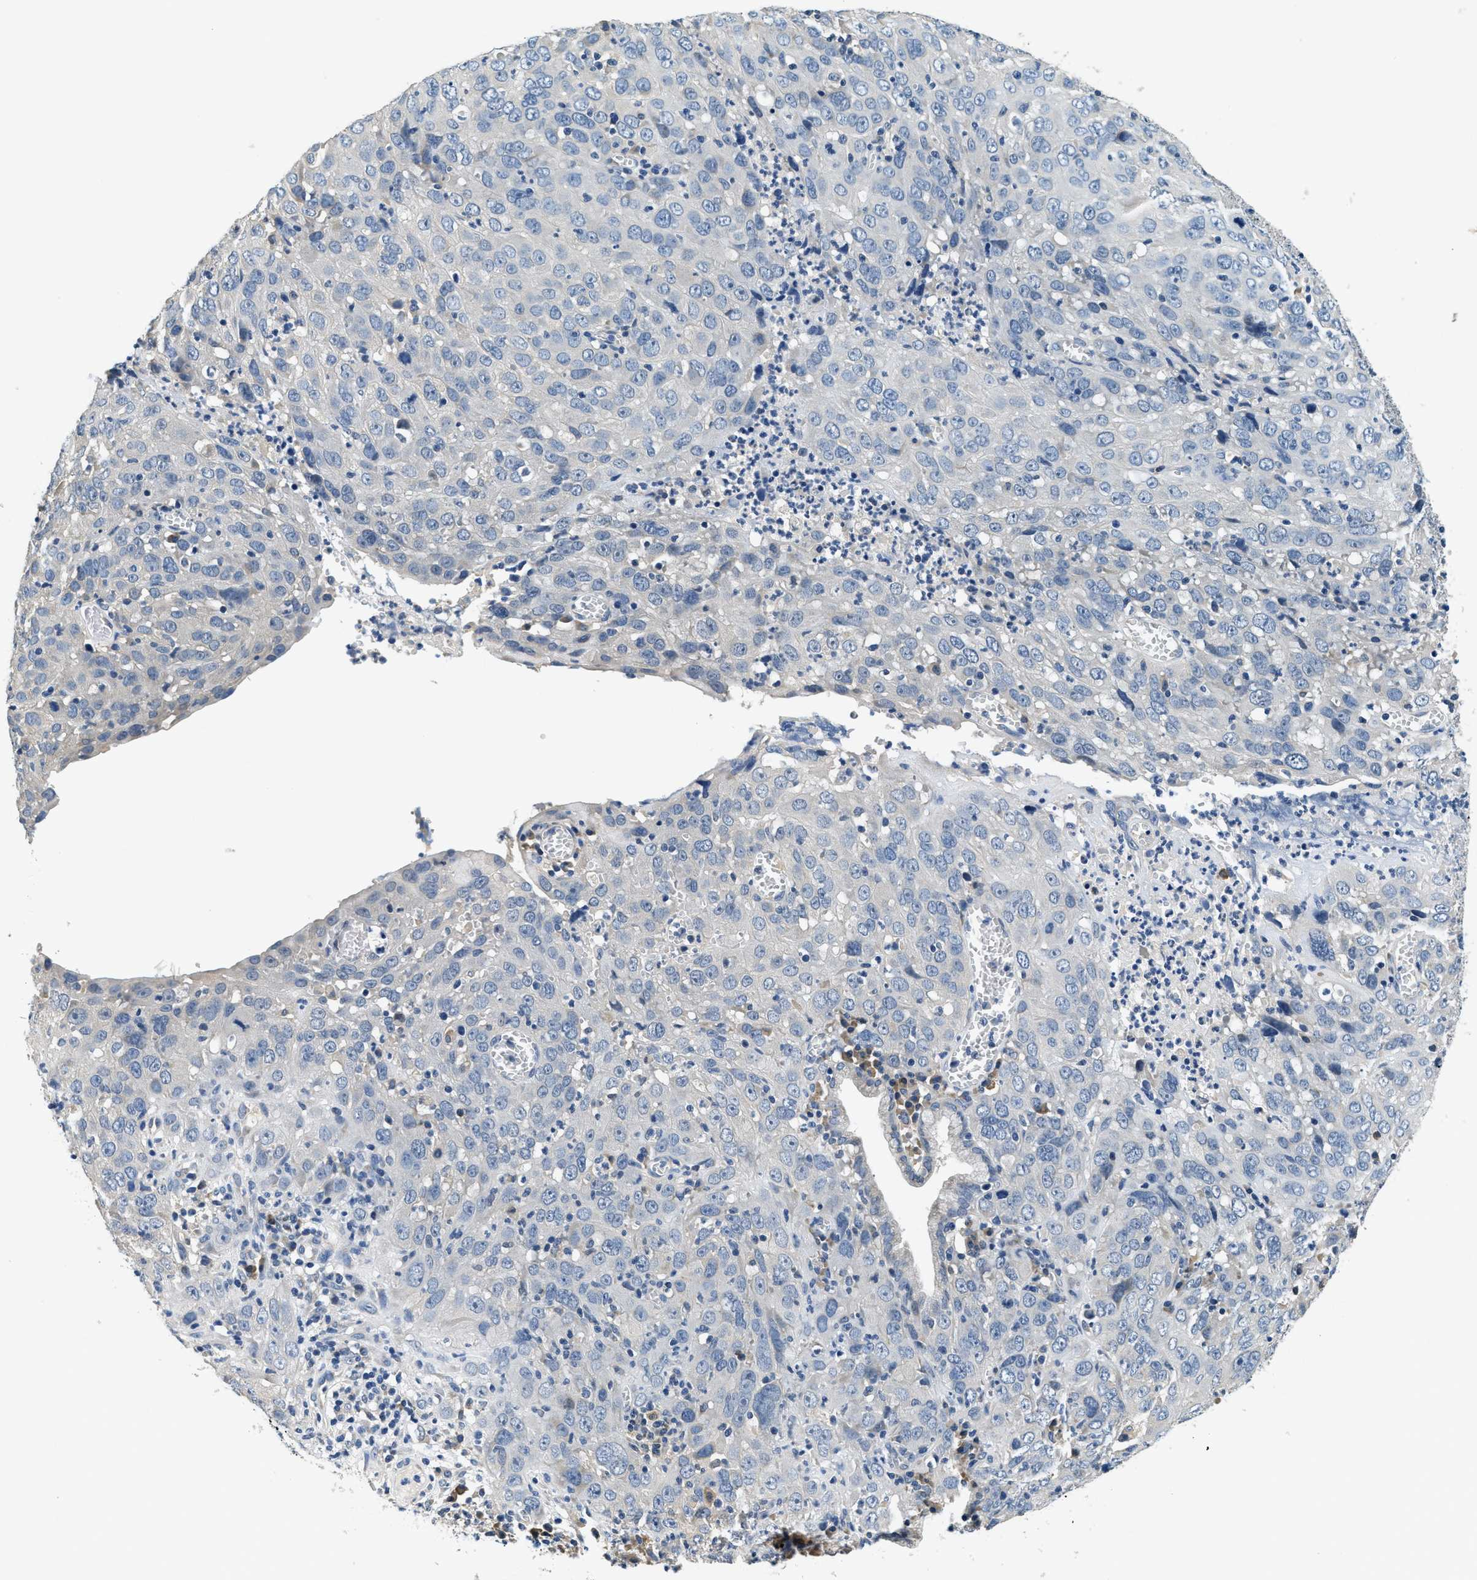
{"staining": {"intensity": "negative", "quantity": "none", "location": "none"}, "tissue": "cervical cancer", "cell_type": "Tumor cells", "image_type": "cancer", "snomed": [{"axis": "morphology", "description": "Squamous cell carcinoma, NOS"}, {"axis": "topography", "description": "Cervix"}], "caption": "Cervical cancer (squamous cell carcinoma) was stained to show a protein in brown. There is no significant staining in tumor cells. The staining was performed using DAB (3,3'-diaminobenzidine) to visualize the protein expression in brown, while the nuclei were stained in blue with hematoxylin (Magnification: 20x).", "gene": "ALDH3A2", "patient": {"sex": "female", "age": 32}}